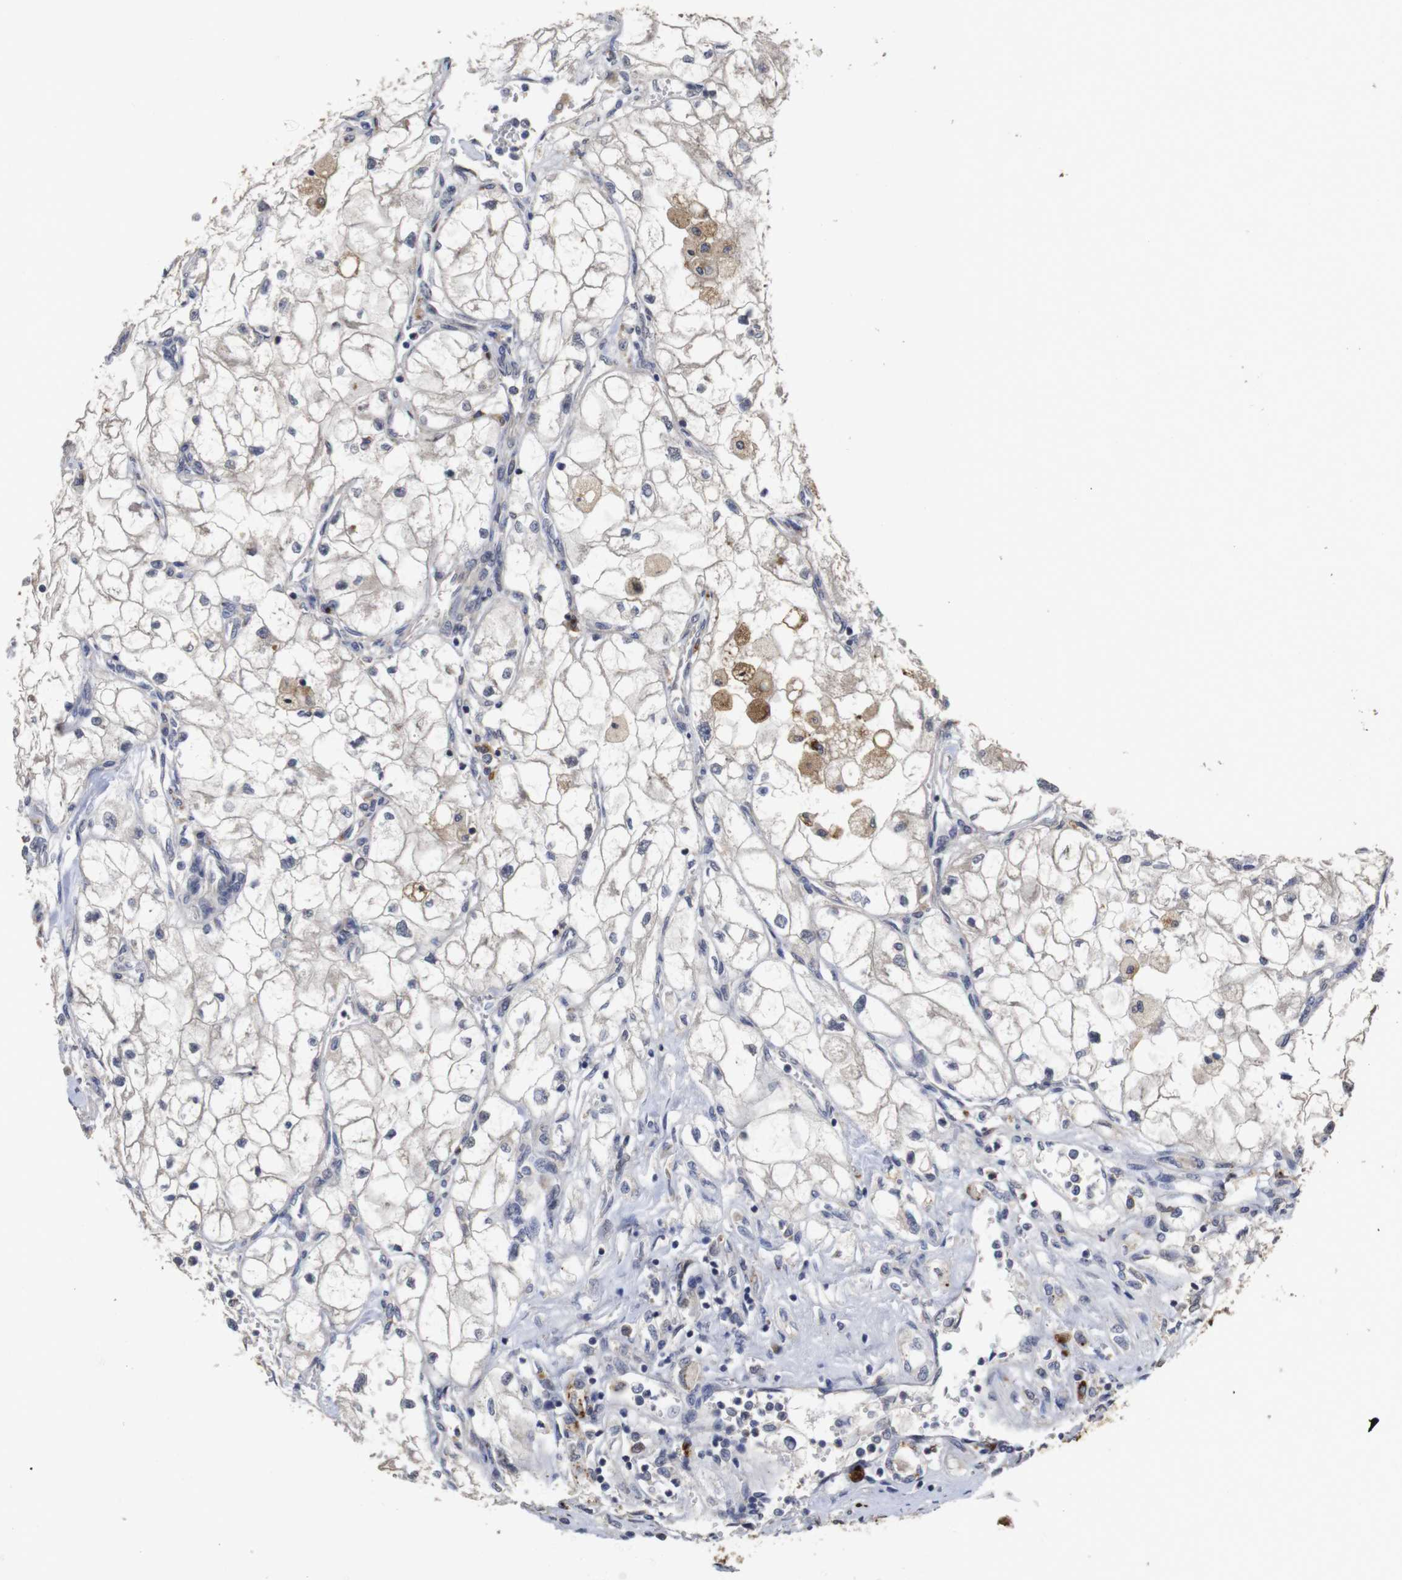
{"staining": {"intensity": "weak", "quantity": "25%-75%", "location": "cytoplasmic/membranous"}, "tissue": "renal cancer", "cell_type": "Tumor cells", "image_type": "cancer", "snomed": [{"axis": "morphology", "description": "Adenocarcinoma, NOS"}, {"axis": "topography", "description": "Kidney"}], "caption": "IHC (DAB (3,3'-diaminobenzidine)) staining of human renal adenocarcinoma reveals weak cytoplasmic/membranous protein expression in approximately 25%-75% of tumor cells.", "gene": "PTPN14", "patient": {"sex": "female", "age": 70}}